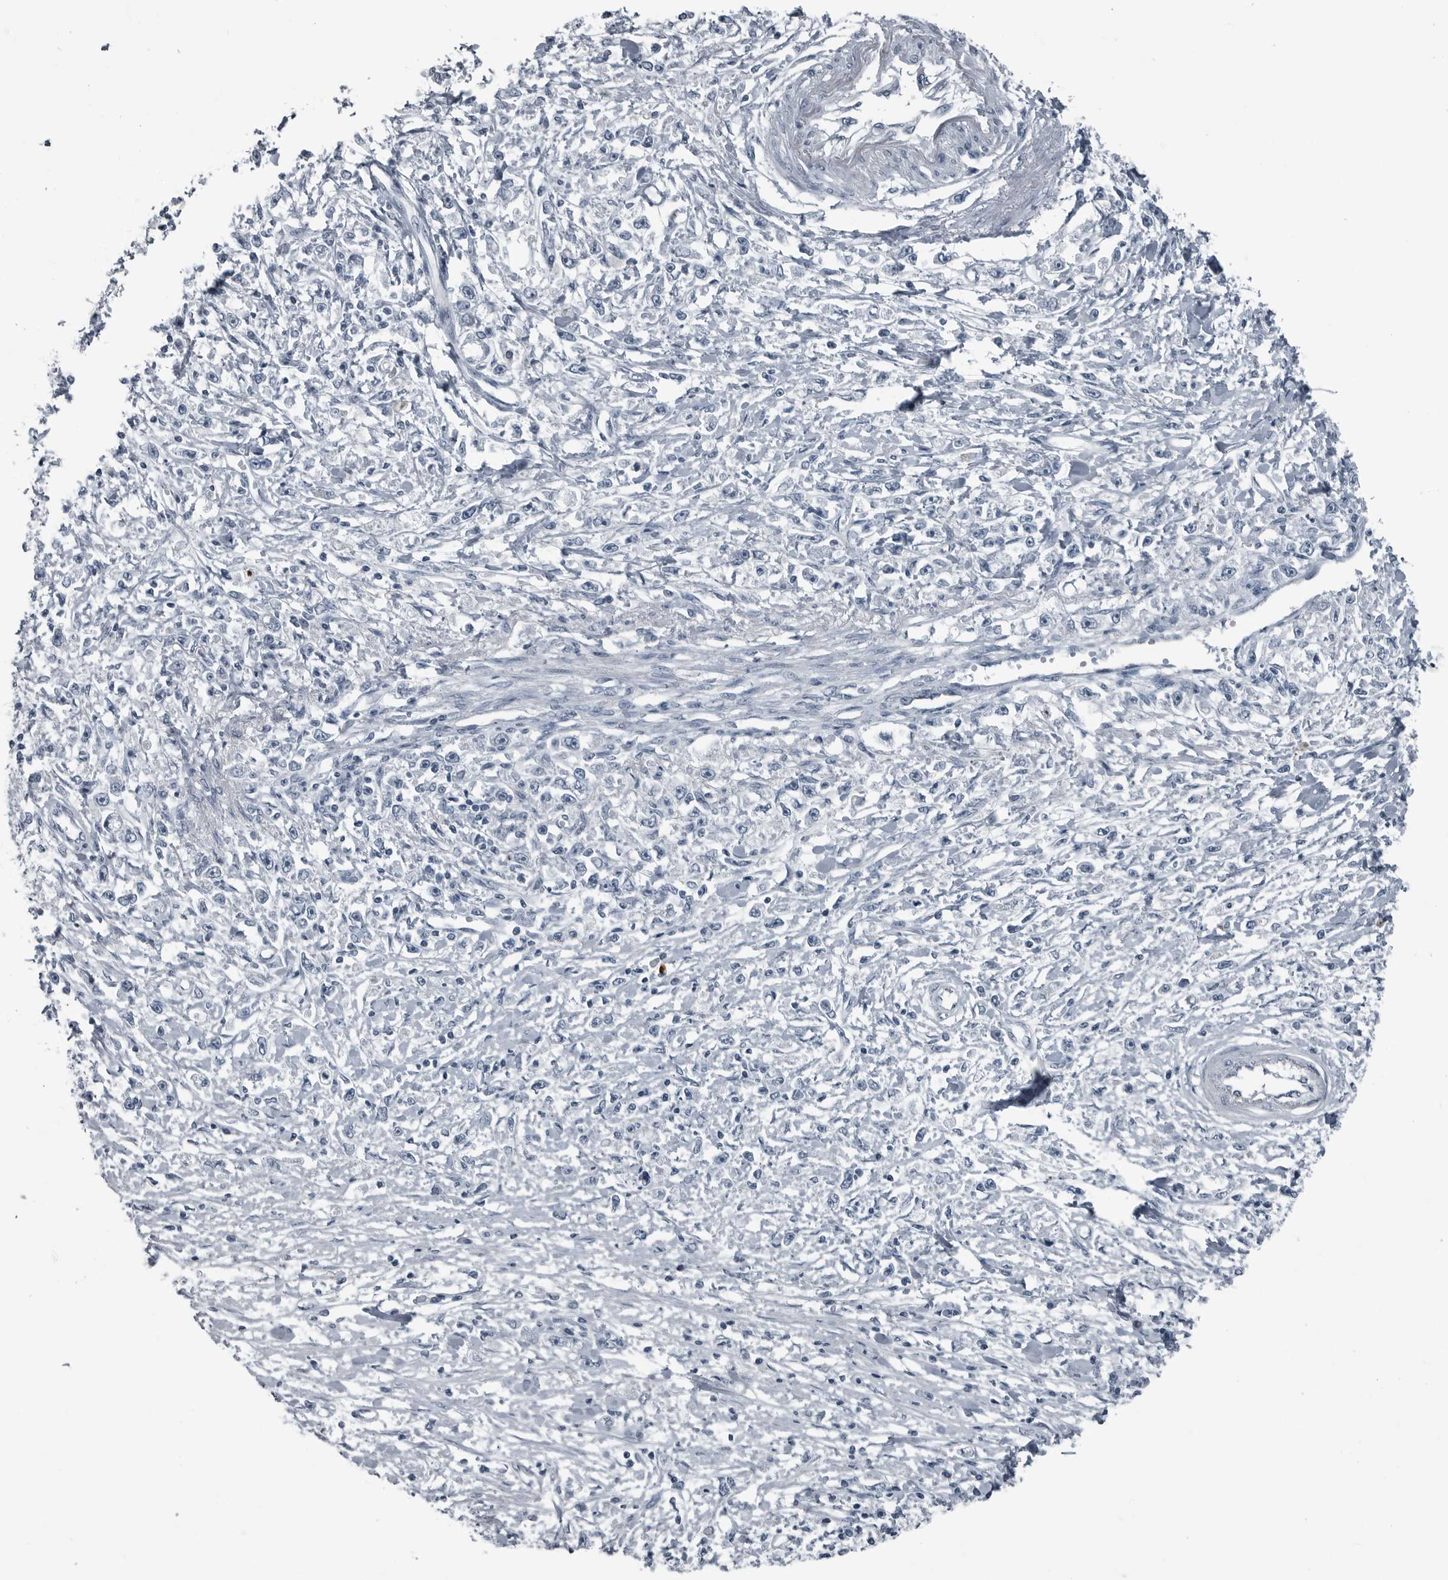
{"staining": {"intensity": "negative", "quantity": "none", "location": "none"}, "tissue": "stomach cancer", "cell_type": "Tumor cells", "image_type": "cancer", "snomed": [{"axis": "morphology", "description": "Adenocarcinoma, NOS"}, {"axis": "topography", "description": "Stomach"}], "caption": "A high-resolution micrograph shows immunohistochemistry staining of stomach cancer (adenocarcinoma), which exhibits no significant positivity in tumor cells. (IHC, brightfield microscopy, high magnification).", "gene": "GAK", "patient": {"sex": "female", "age": 59}}